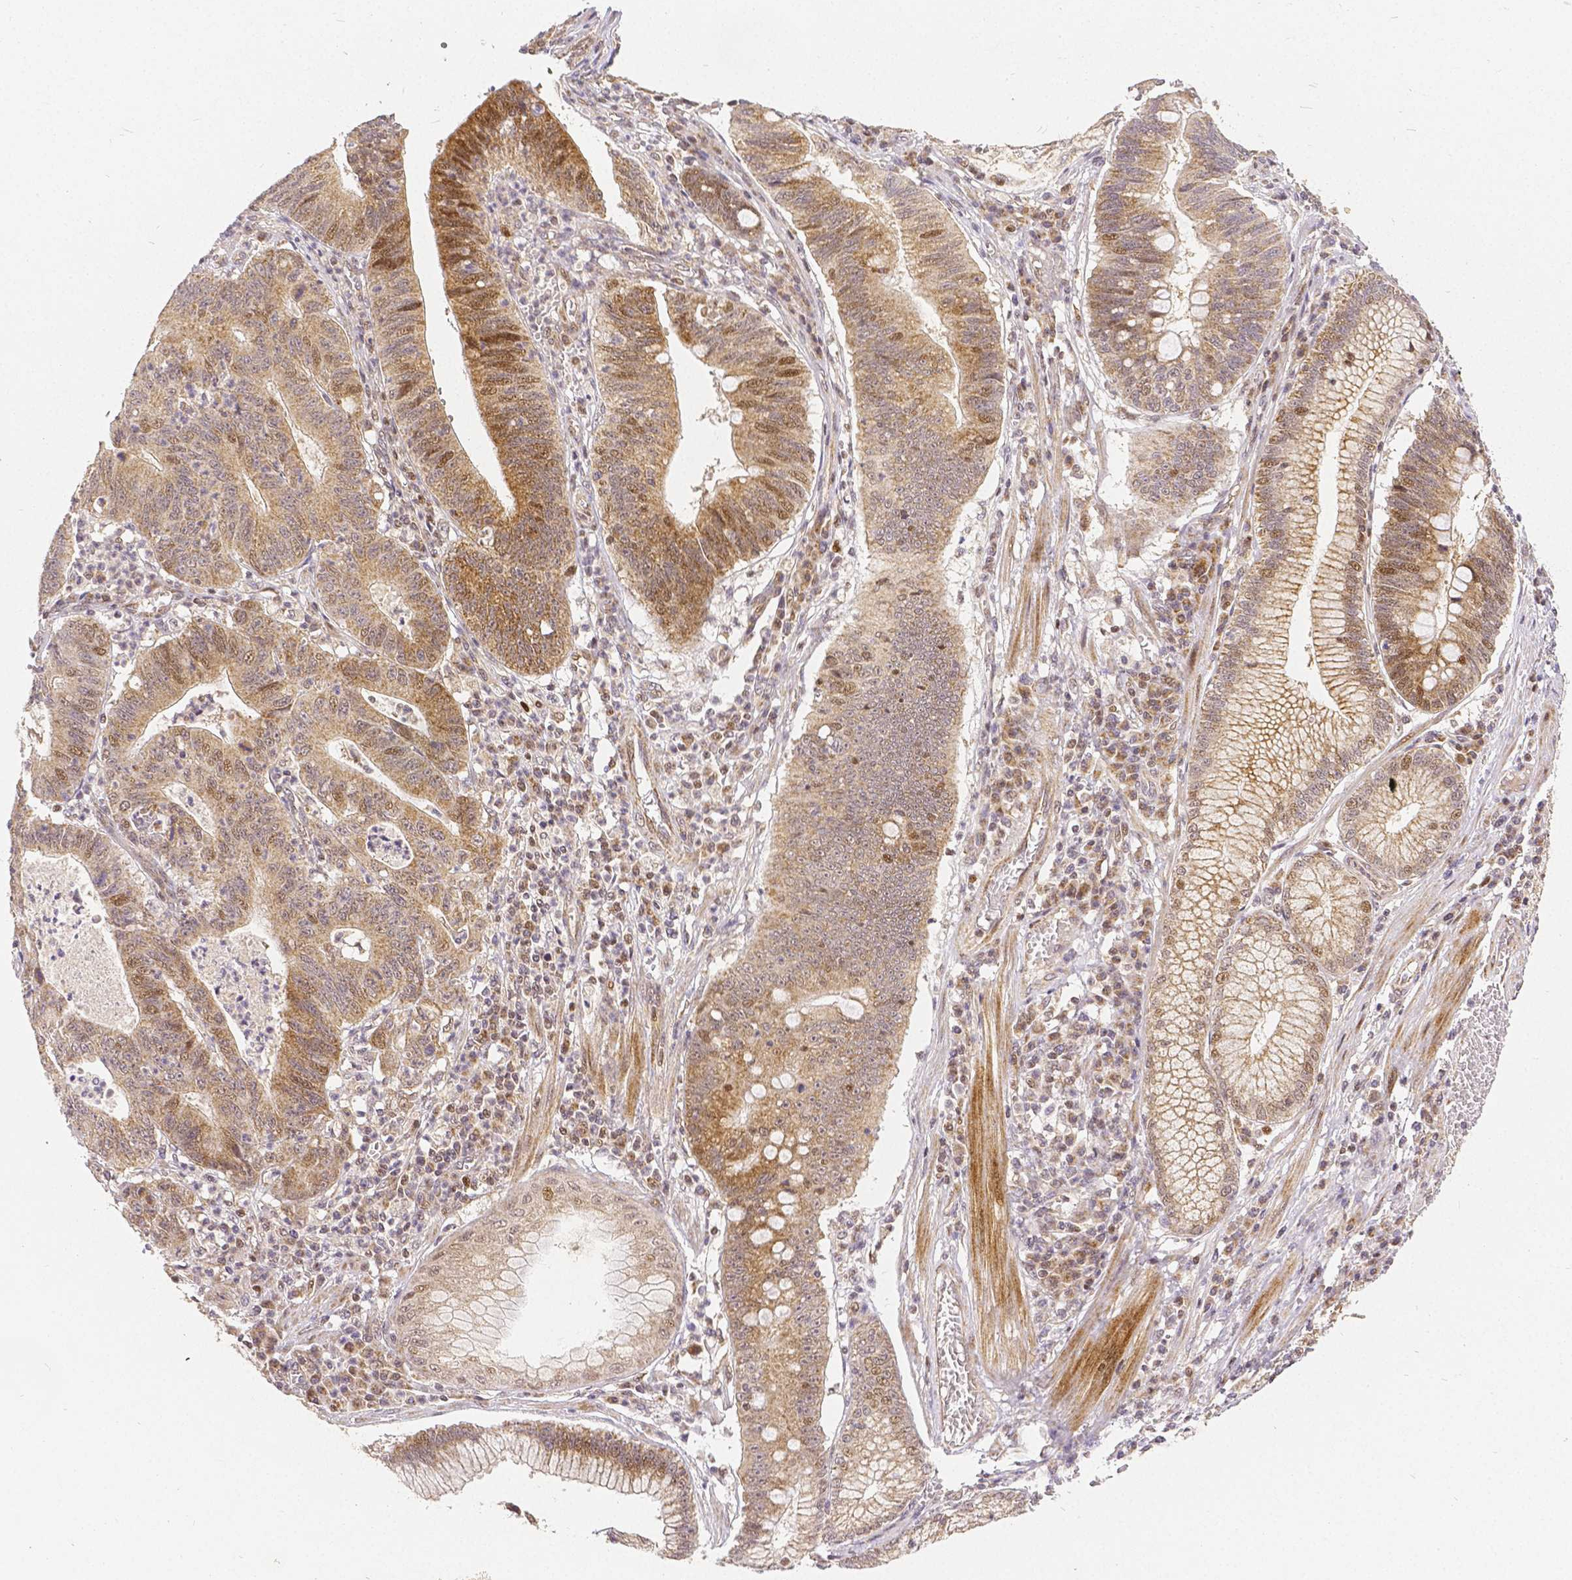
{"staining": {"intensity": "moderate", "quantity": ">75%", "location": "cytoplasmic/membranous,nuclear"}, "tissue": "stomach cancer", "cell_type": "Tumor cells", "image_type": "cancer", "snomed": [{"axis": "morphology", "description": "Adenocarcinoma, NOS"}, {"axis": "topography", "description": "Stomach"}], "caption": "Adenocarcinoma (stomach) tissue reveals moderate cytoplasmic/membranous and nuclear staining in about >75% of tumor cells, visualized by immunohistochemistry. Ihc stains the protein of interest in brown and the nuclei are stained blue.", "gene": "RHOT1", "patient": {"sex": "male", "age": 59}}